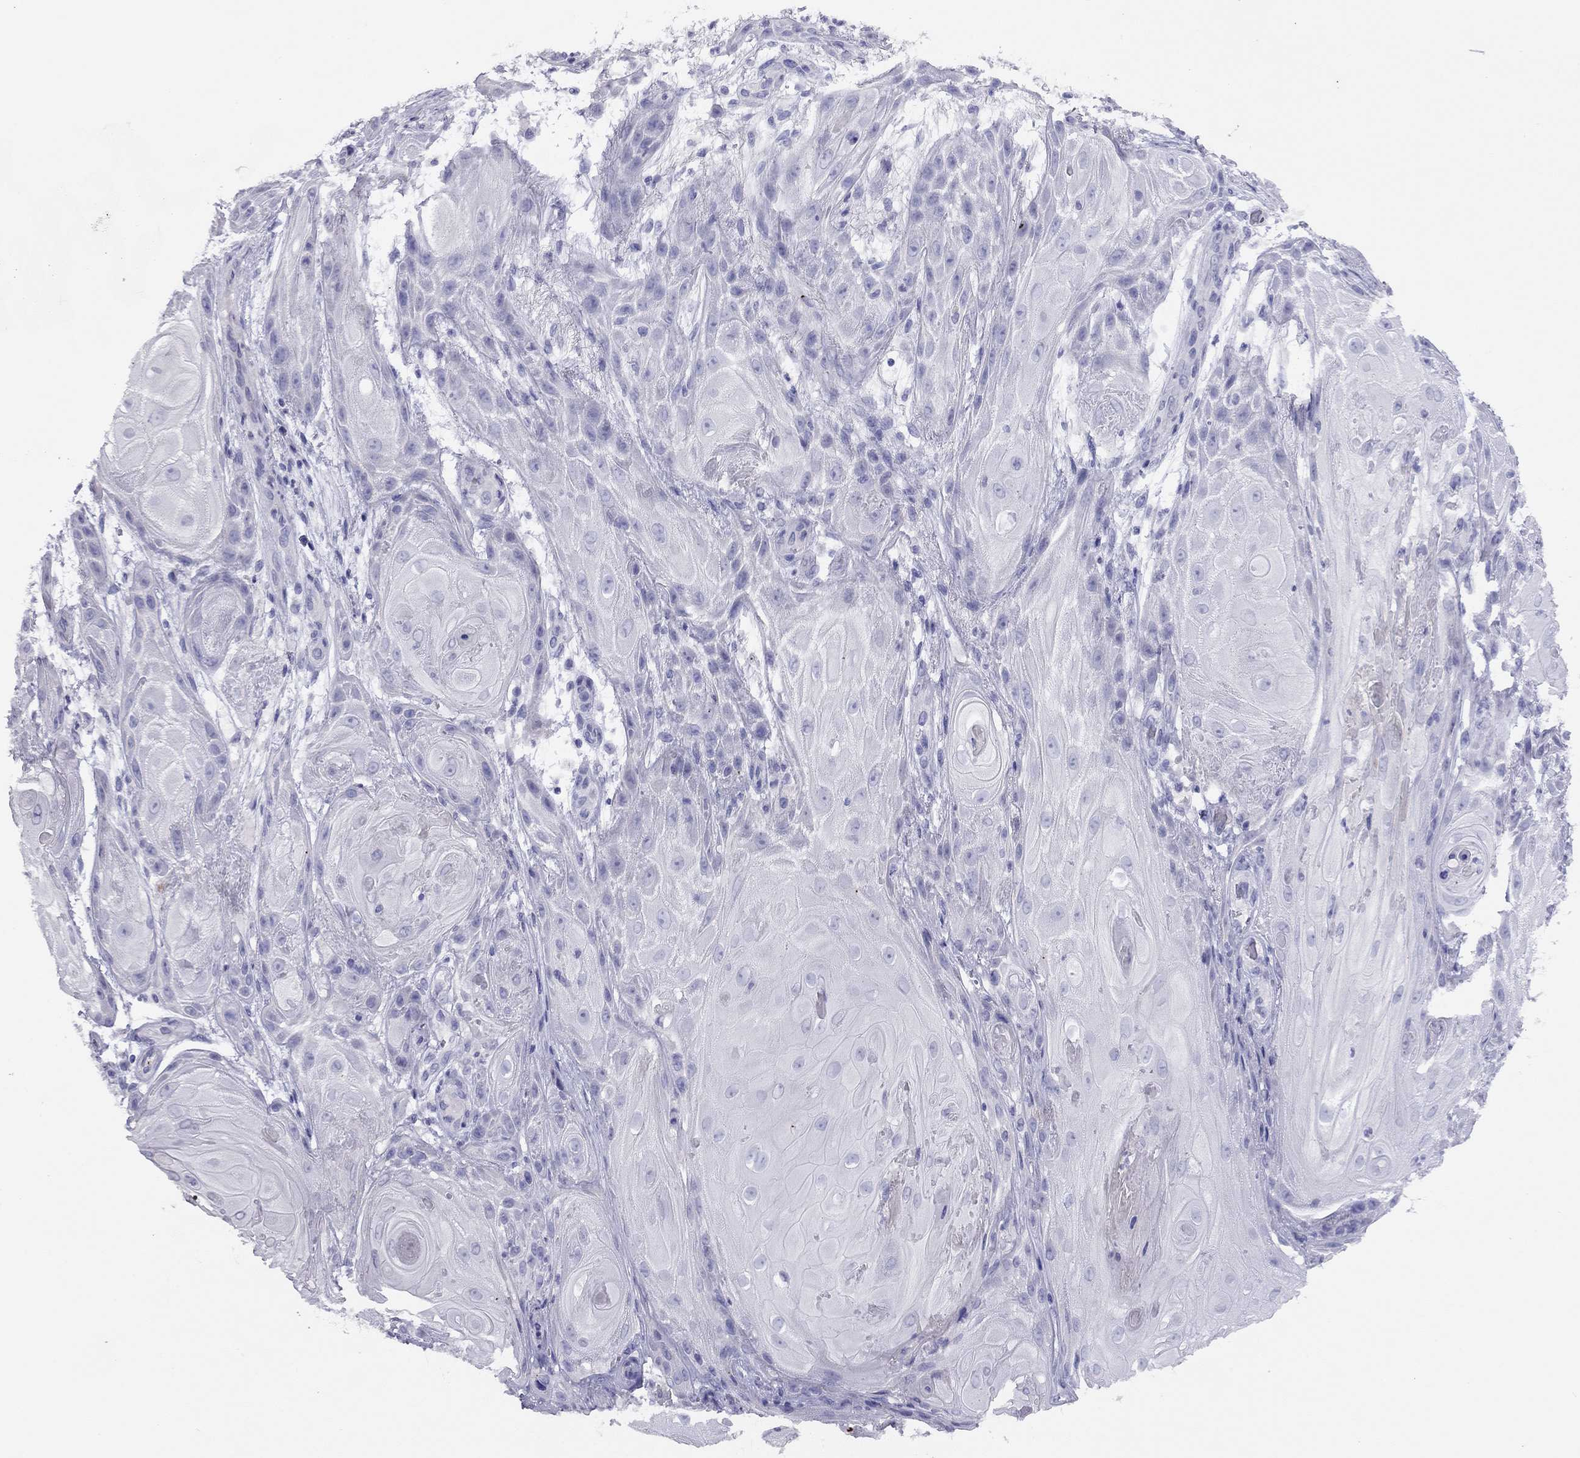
{"staining": {"intensity": "negative", "quantity": "none", "location": "none"}, "tissue": "skin cancer", "cell_type": "Tumor cells", "image_type": "cancer", "snomed": [{"axis": "morphology", "description": "Squamous cell carcinoma, NOS"}, {"axis": "topography", "description": "Skin"}], "caption": "A photomicrograph of human skin squamous cell carcinoma is negative for staining in tumor cells.", "gene": "LRIT2", "patient": {"sex": "male", "age": 62}}